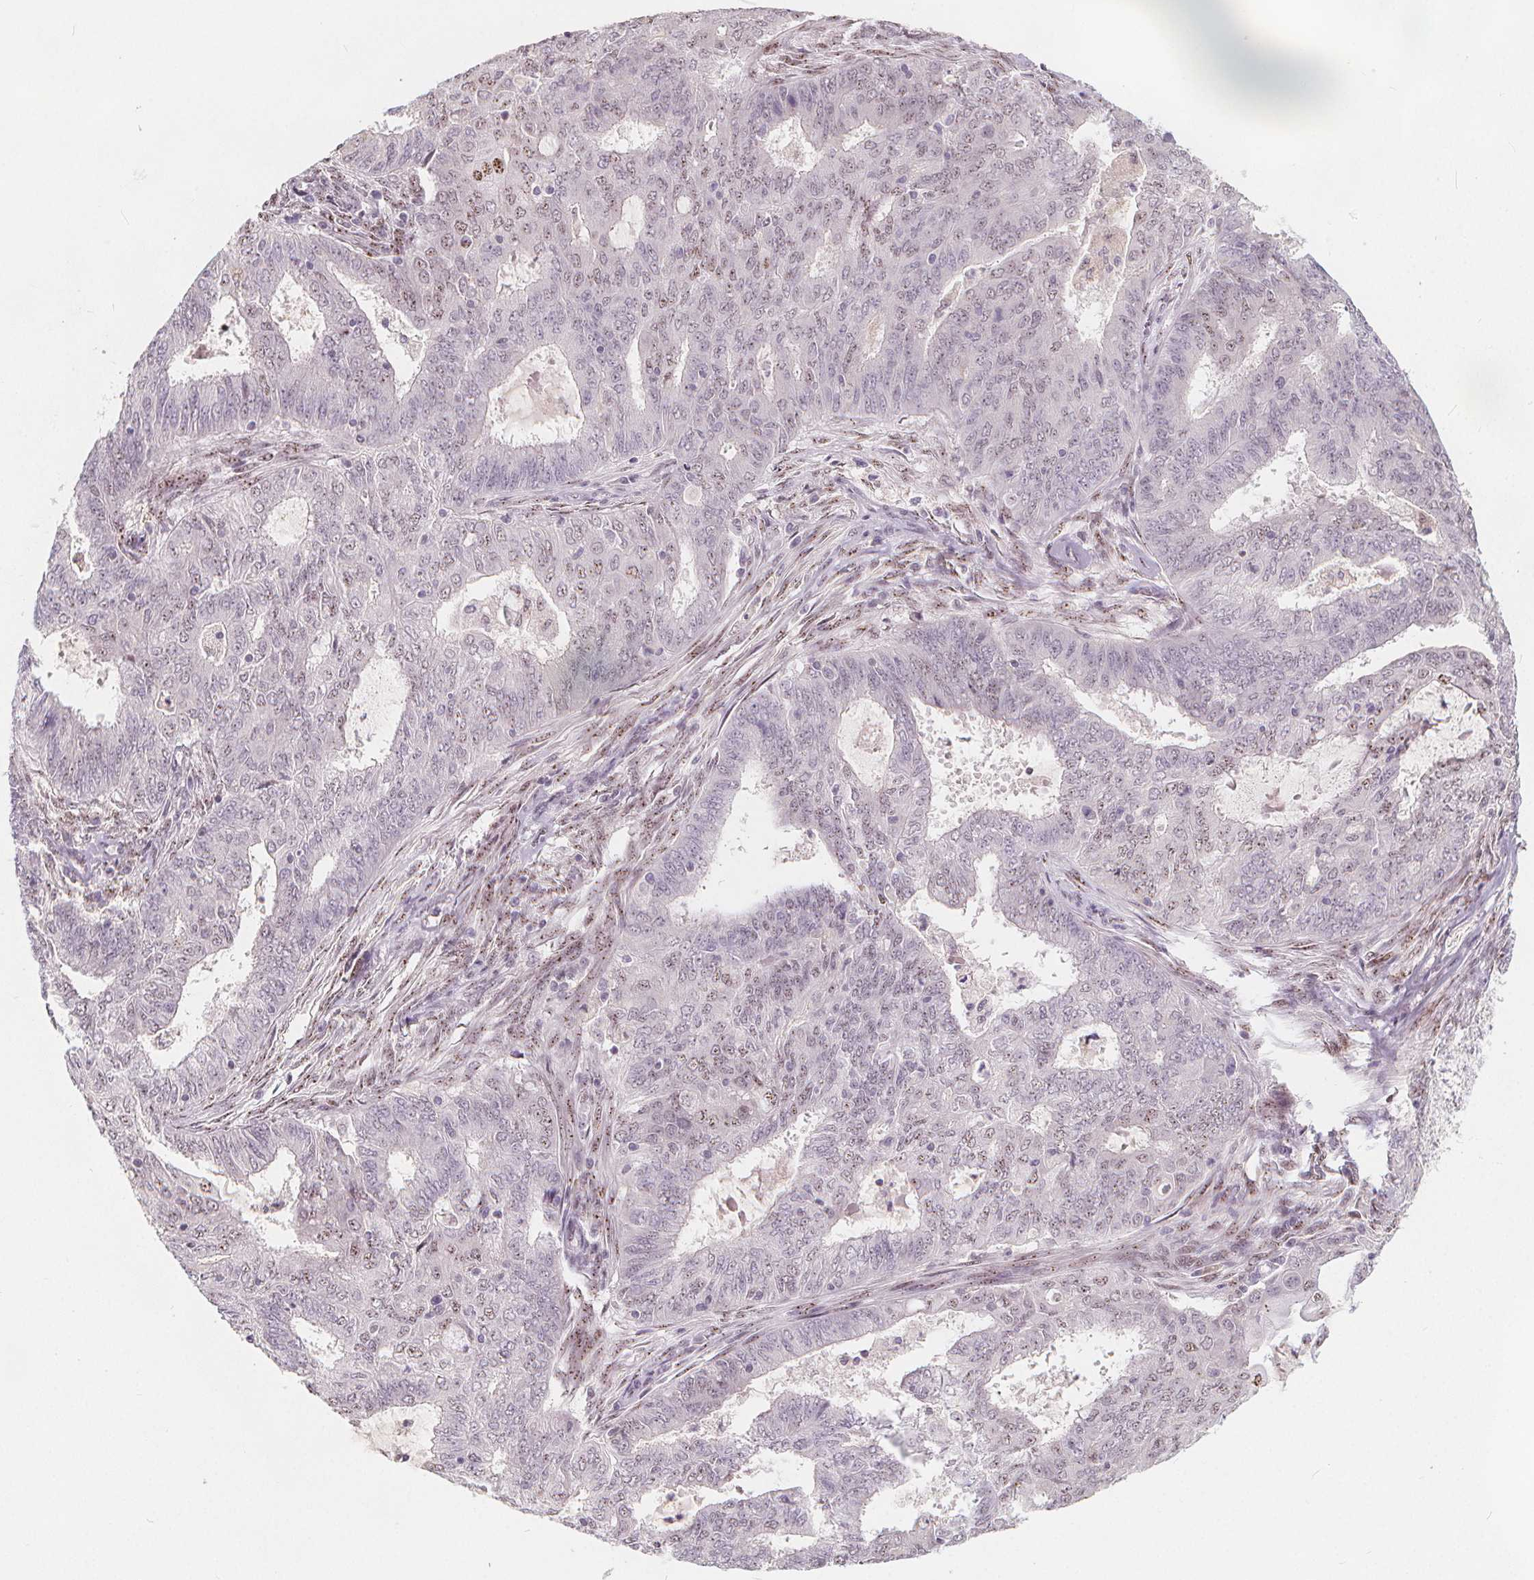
{"staining": {"intensity": "negative", "quantity": "none", "location": "none"}, "tissue": "endometrial cancer", "cell_type": "Tumor cells", "image_type": "cancer", "snomed": [{"axis": "morphology", "description": "Adenocarcinoma, NOS"}, {"axis": "topography", "description": "Endometrium"}], "caption": "Protein analysis of endometrial cancer (adenocarcinoma) displays no significant staining in tumor cells. (Stains: DAB IHC with hematoxylin counter stain, Microscopy: brightfield microscopy at high magnification).", "gene": "DRC3", "patient": {"sex": "female", "age": 62}}